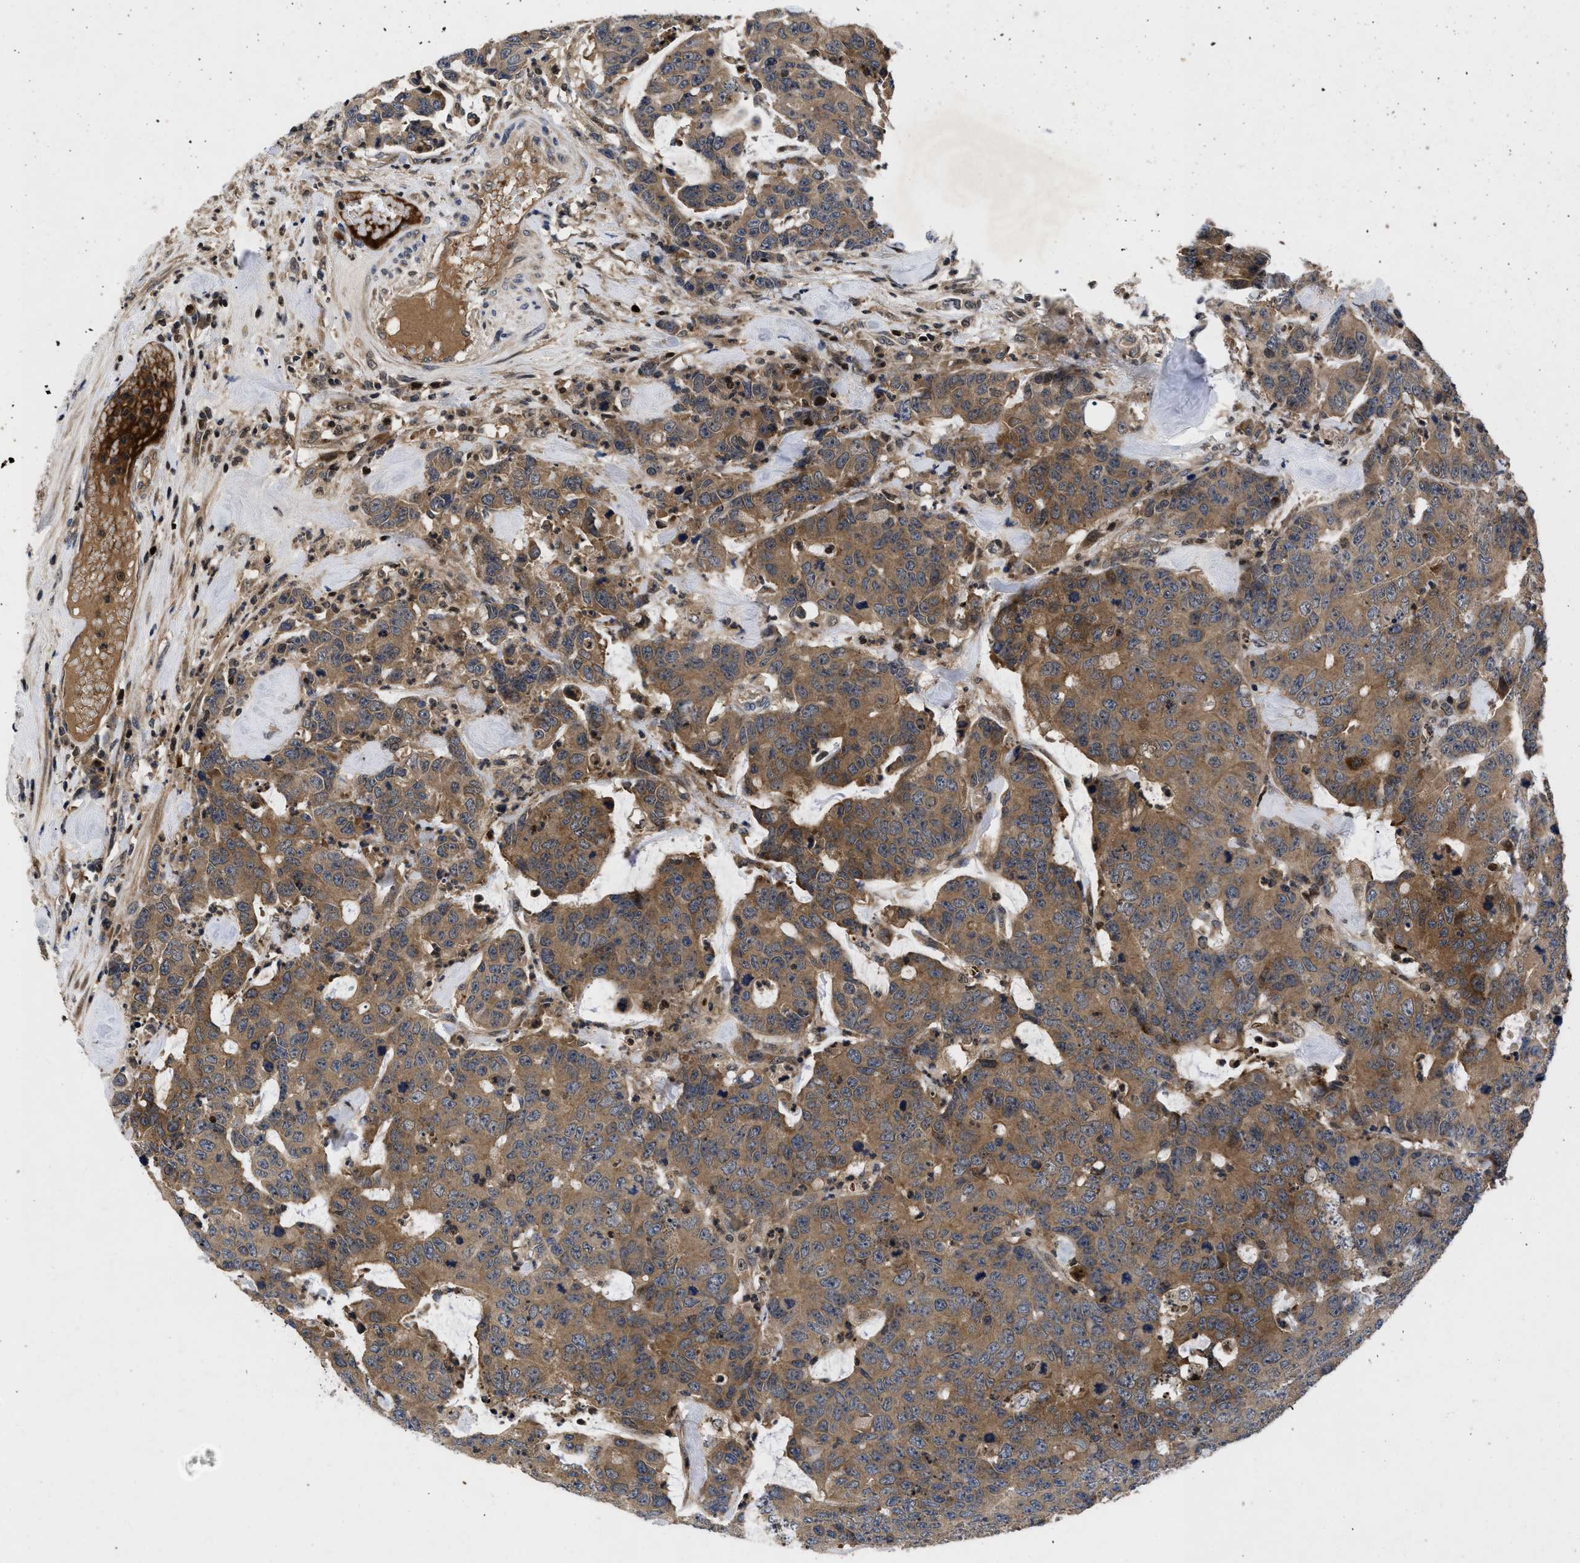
{"staining": {"intensity": "moderate", "quantity": ">75%", "location": "cytoplasmic/membranous"}, "tissue": "colorectal cancer", "cell_type": "Tumor cells", "image_type": "cancer", "snomed": [{"axis": "morphology", "description": "Adenocarcinoma, NOS"}, {"axis": "topography", "description": "Colon"}], "caption": "This micrograph reveals IHC staining of human colorectal adenocarcinoma, with medium moderate cytoplasmic/membranous staining in about >75% of tumor cells.", "gene": "FAM200A", "patient": {"sex": "female", "age": 86}}